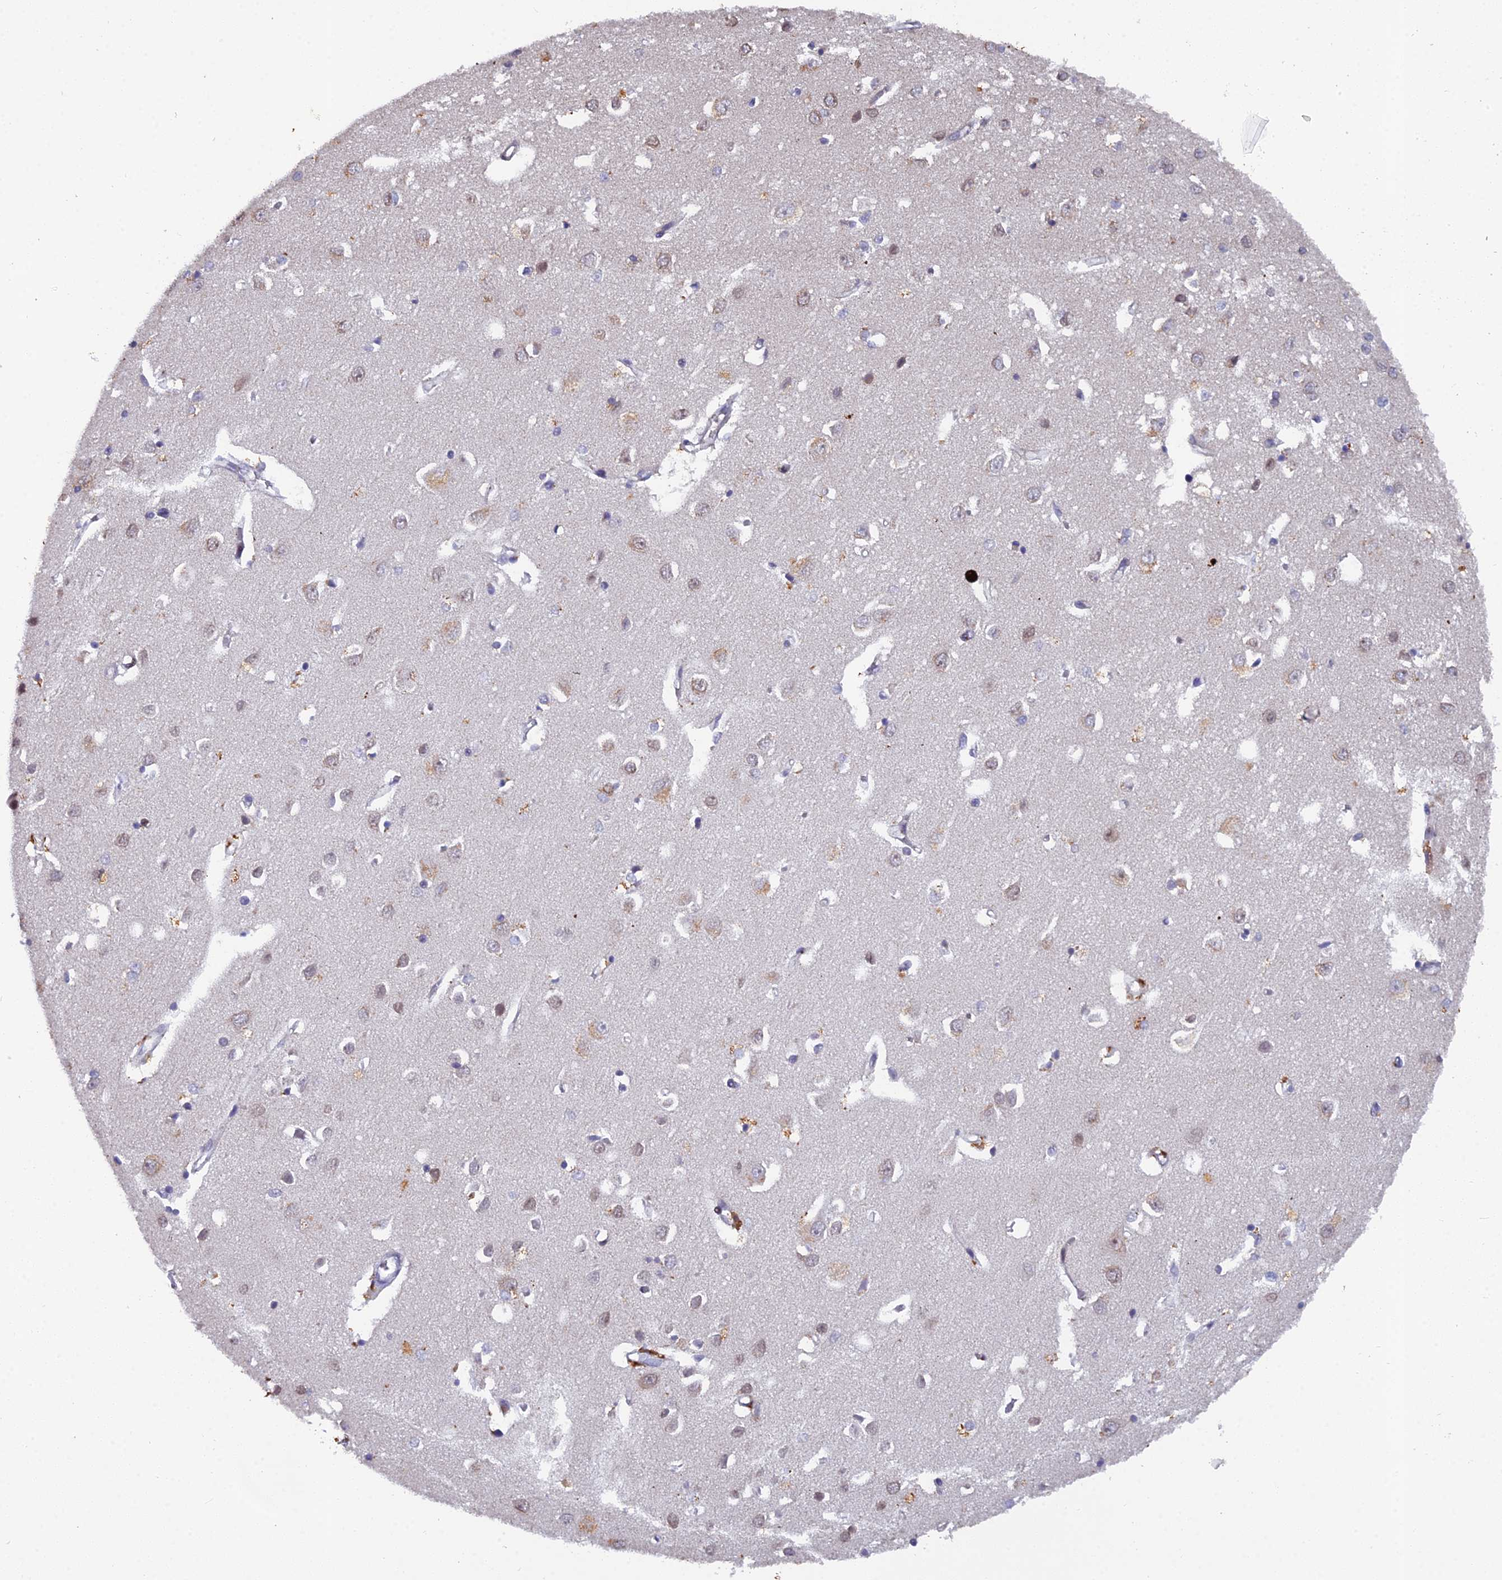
{"staining": {"intensity": "negative", "quantity": "none", "location": "none"}, "tissue": "cerebral cortex", "cell_type": "Endothelial cells", "image_type": "normal", "snomed": [{"axis": "morphology", "description": "Normal tissue, NOS"}, {"axis": "topography", "description": "Cerebral cortex"}], "caption": "An immunohistochemistry (IHC) micrograph of unremarkable cerebral cortex is shown. There is no staining in endothelial cells of cerebral cortex.", "gene": "GALK2", "patient": {"sex": "female", "age": 64}}